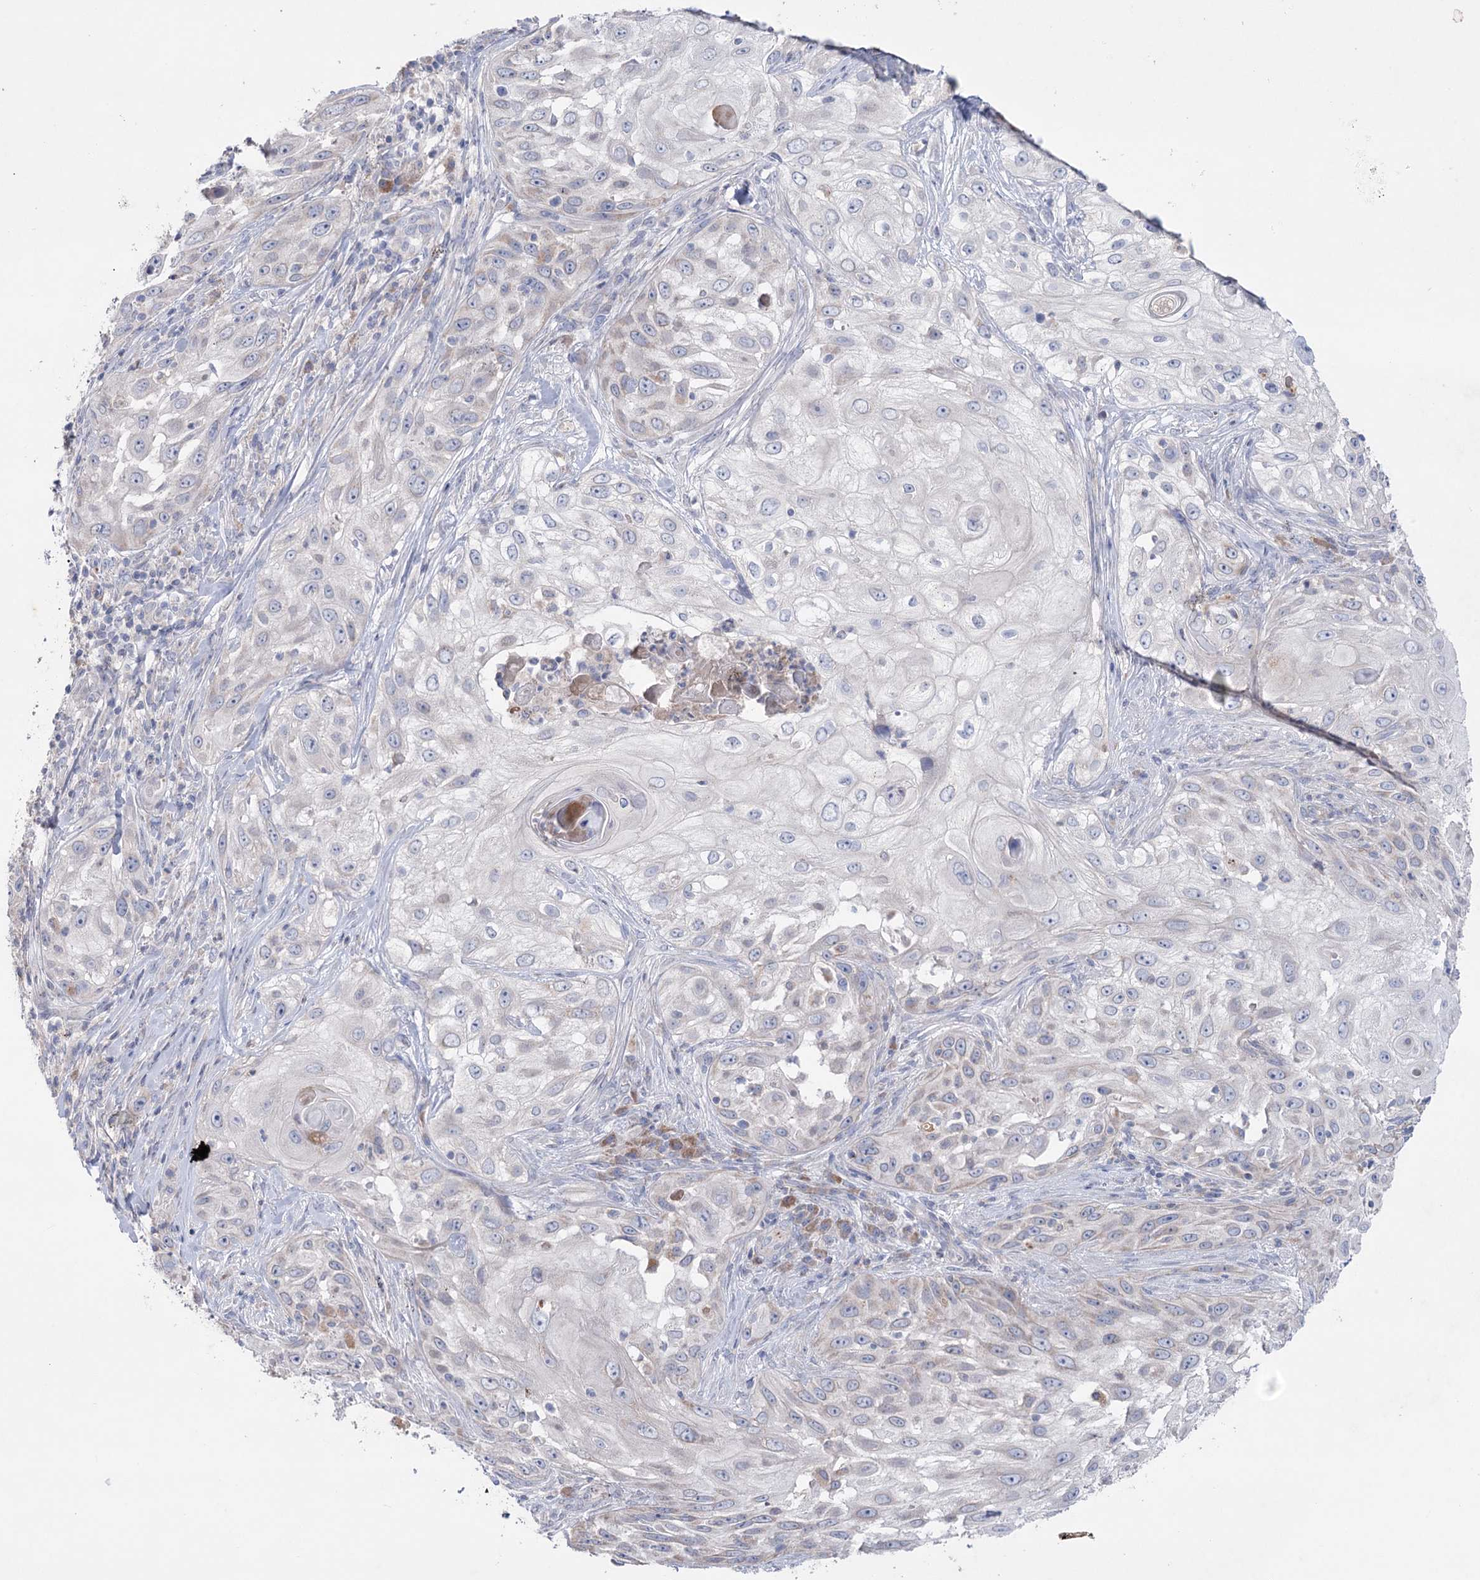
{"staining": {"intensity": "negative", "quantity": "none", "location": "none"}, "tissue": "skin cancer", "cell_type": "Tumor cells", "image_type": "cancer", "snomed": [{"axis": "morphology", "description": "Squamous cell carcinoma, NOS"}, {"axis": "topography", "description": "Skin"}], "caption": "This image is of squamous cell carcinoma (skin) stained with IHC to label a protein in brown with the nuclei are counter-stained blue. There is no staining in tumor cells. The staining was performed using DAB (3,3'-diaminobenzidine) to visualize the protein expression in brown, while the nuclei were stained in blue with hematoxylin (Magnification: 20x).", "gene": "MTCH2", "patient": {"sex": "female", "age": 44}}